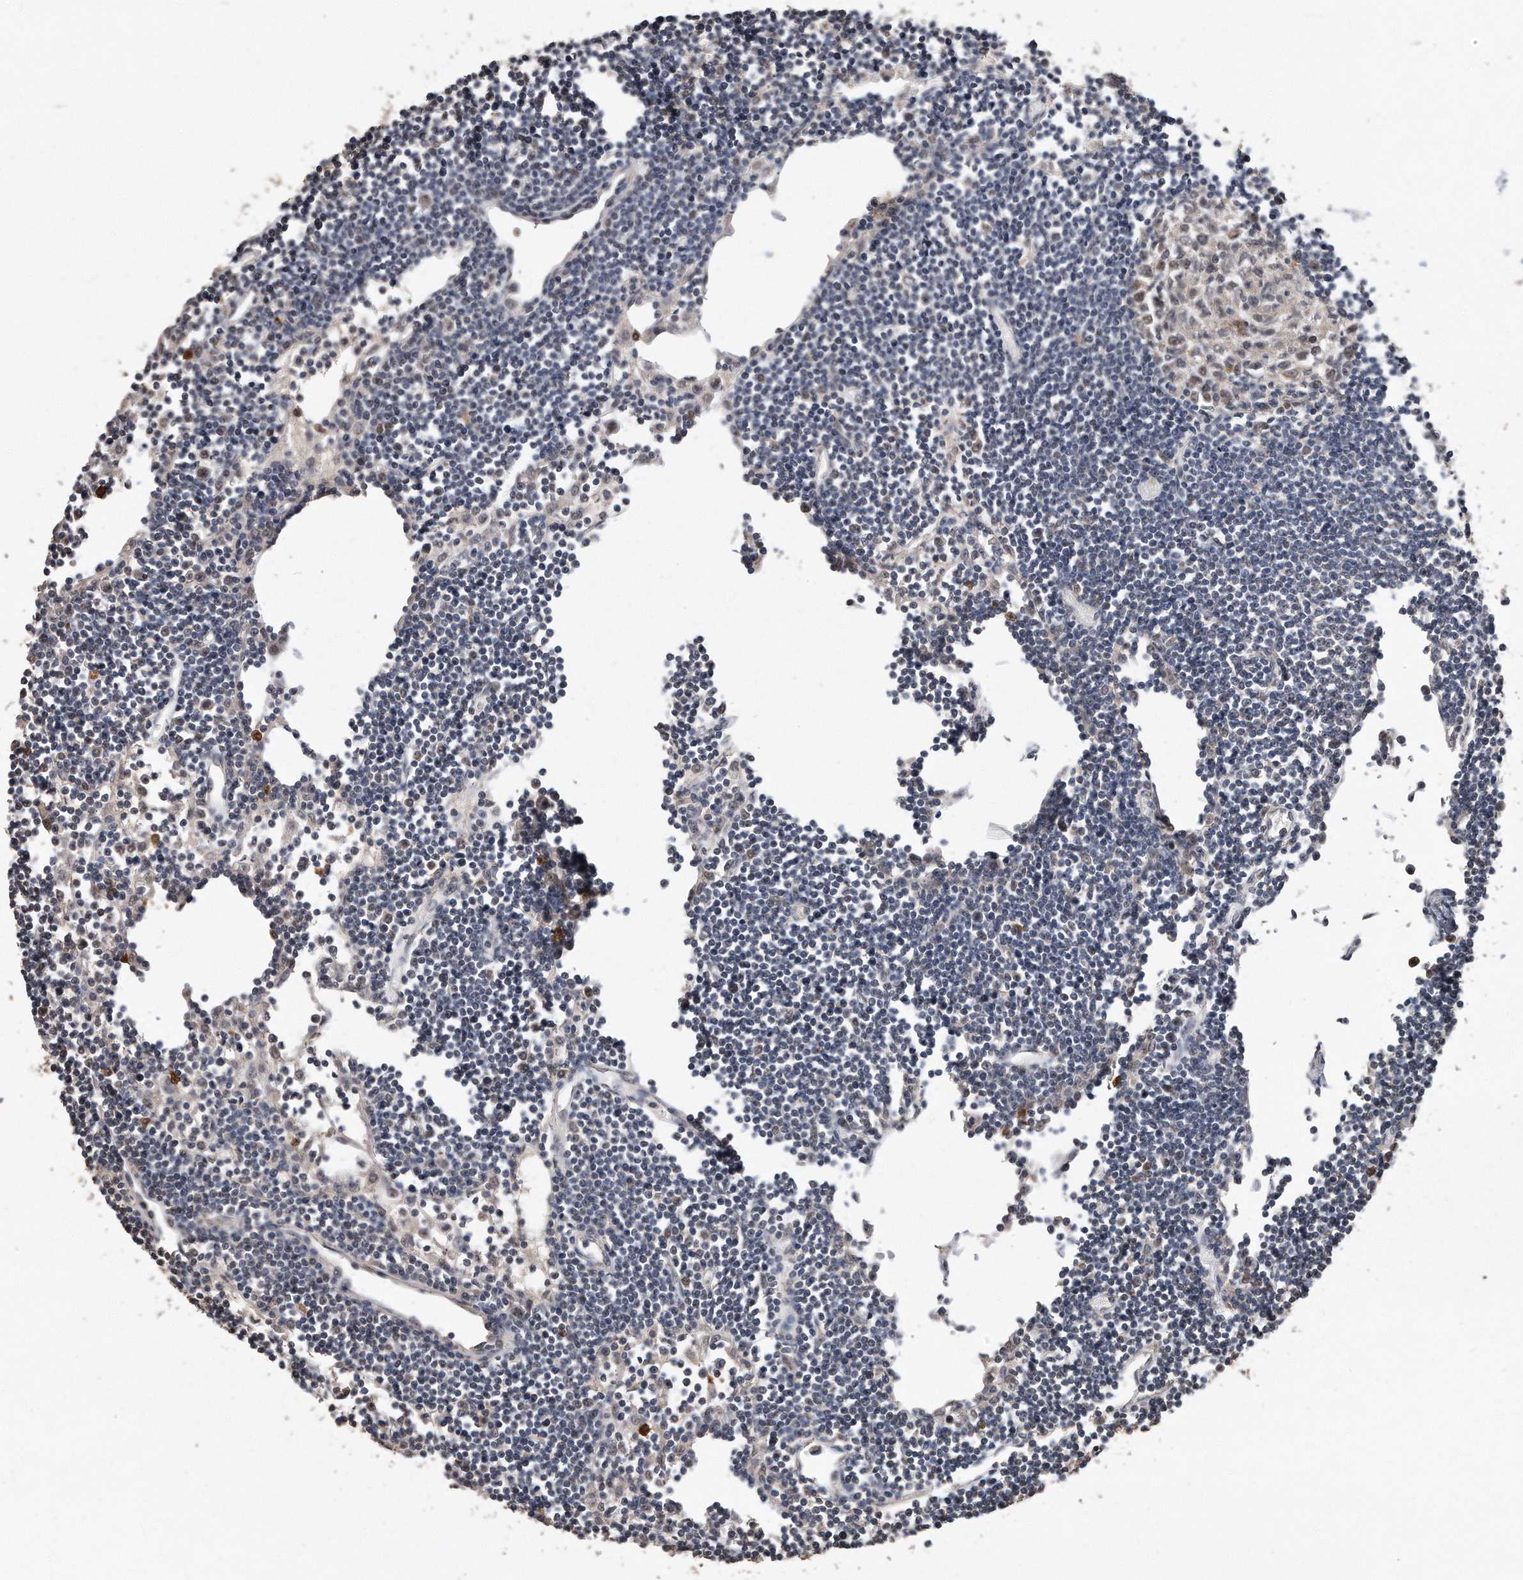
{"staining": {"intensity": "negative", "quantity": "none", "location": "none"}, "tissue": "lymph node", "cell_type": "Germinal center cells", "image_type": "normal", "snomed": [{"axis": "morphology", "description": "Normal tissue, NOS"}, {"axis": "topography", "description": "Lymph node"}], "caption": "Normal lymph node was stained to show a protein in brown. There is no significant expression in germinal center cells.", "gene": "PELO", "patient": {"sex": "female", "age": 11}}